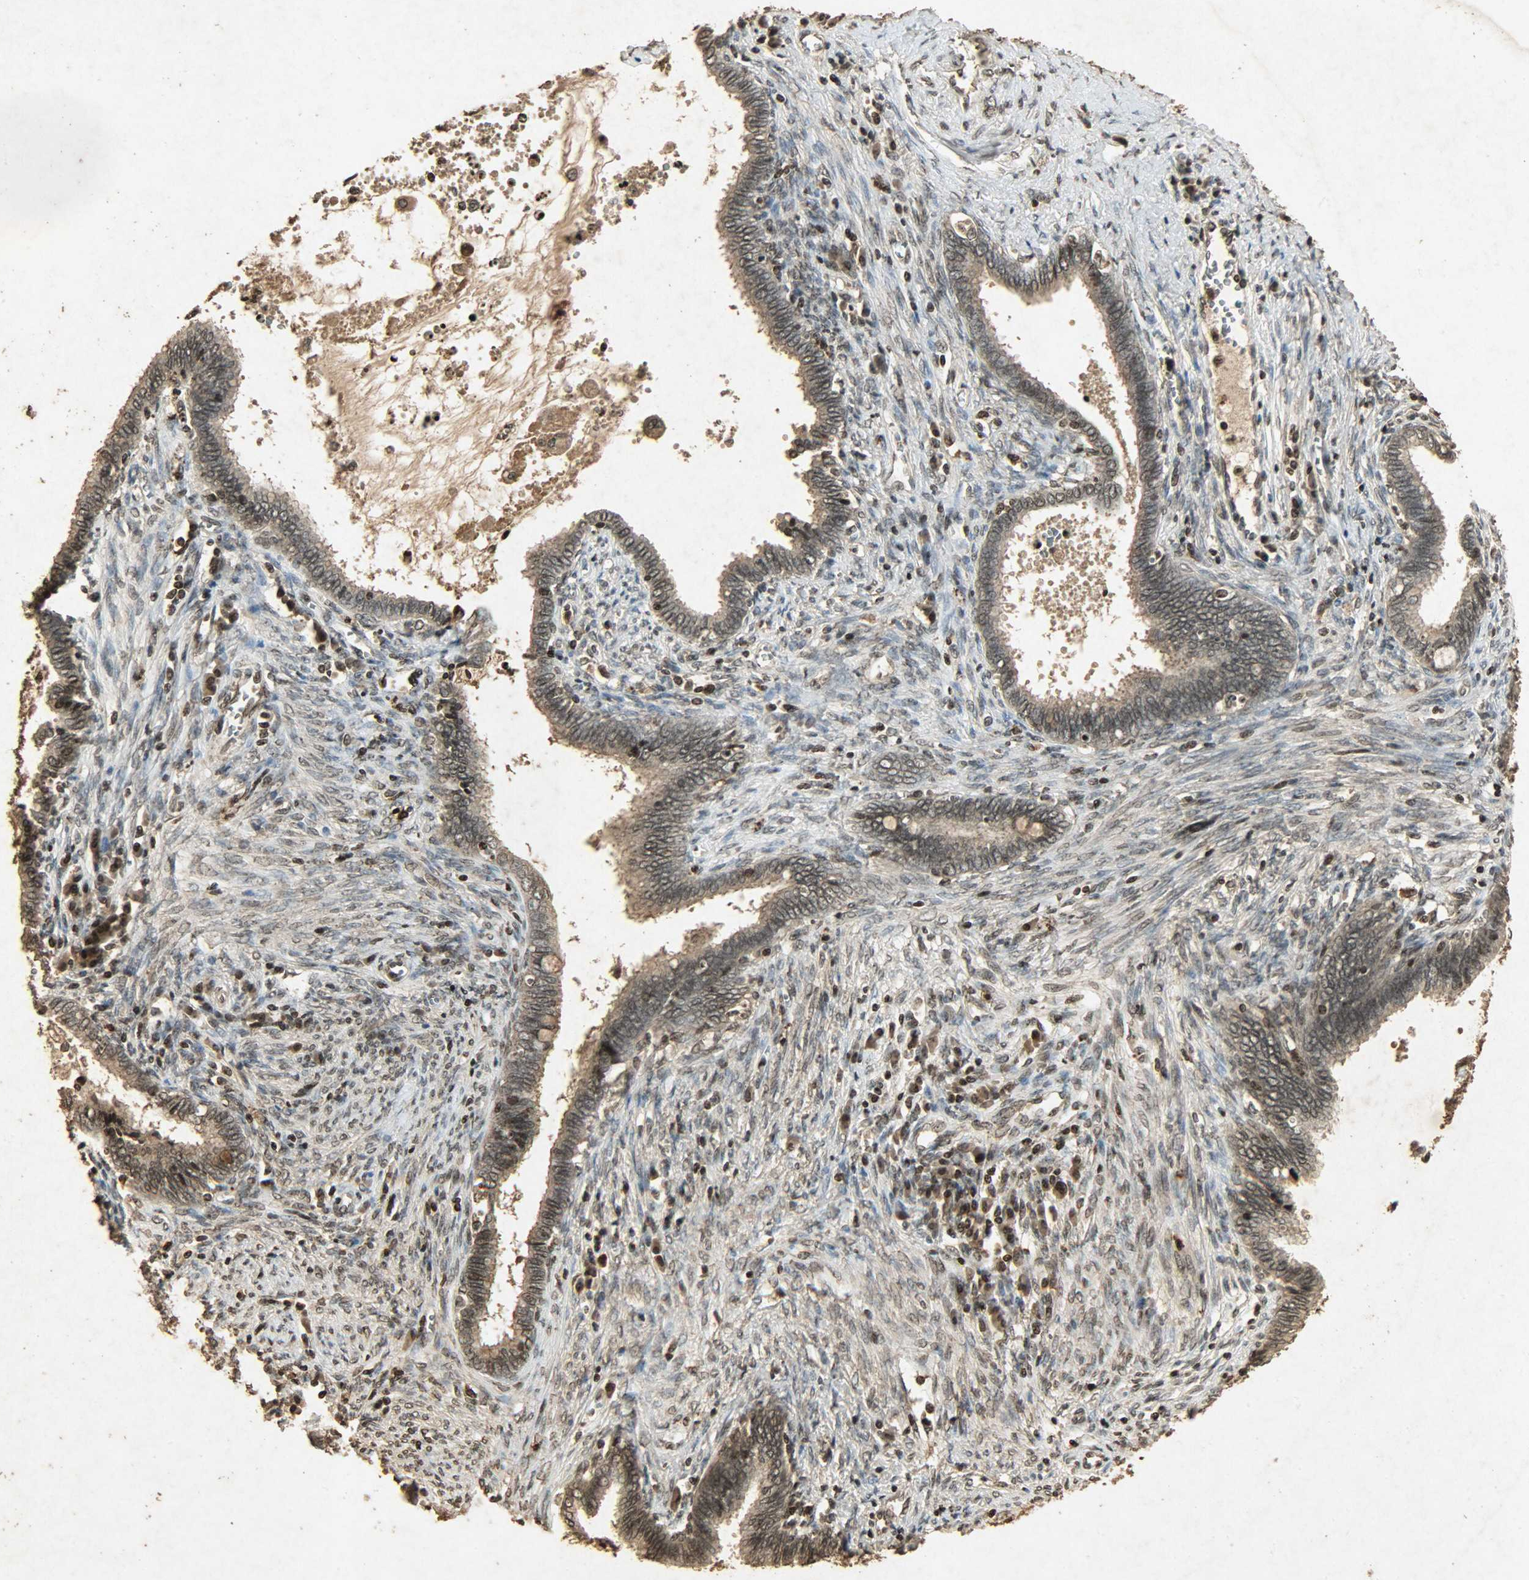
{"staining": {"intensity": "moderate", "quantity": "25%-75%", "location": "cytoplasmic/membranous,nuclear"}, "tissue": "cervical cancer", "cell_type": "Tumor cells", "image_type": "cancer", "snomed": [{"axis": "morphology", "description": "Adenocarcinoma, NOS"}, {"axis": "topography", "description": "Cervix"}], "caption": "Immunohistochemical staining of cervical cancer (adenocarcinoma) exhibits medium levels of moderate cytoplasmic/membranous and nuclear protein positivity in about 25%-75% of tumor cells.", "gene": "PPP3R1", "patient": {"sex": "female", "age": 44}}